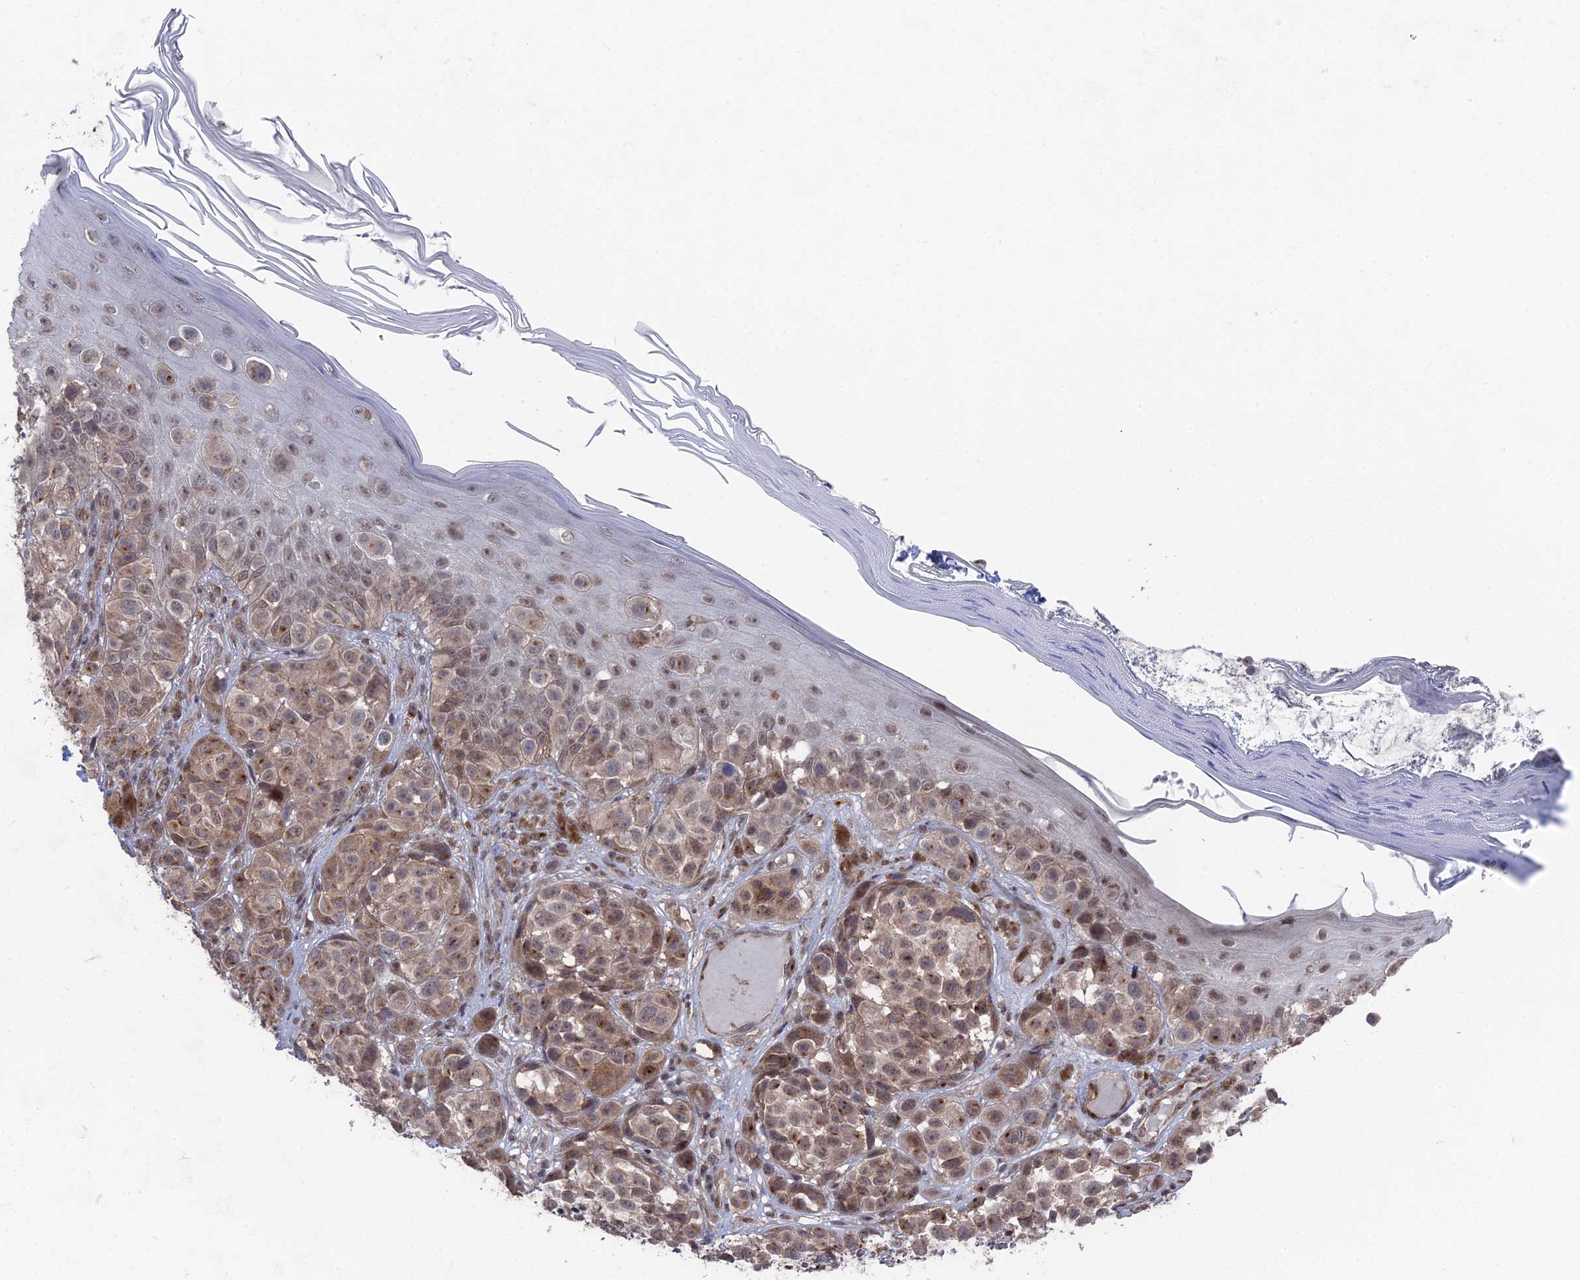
{"staining": {"intensity": "weak", "quantity": ">75%", "location": "cytoplasmic/membranous,nuclear"}, "tissue": "melanoma", "cell_type": "Tumor cells", "image_type": "cancer", "snomed": [{"axis": "morphology", "description": "Malignant melanoma, NOS"}, {"axis": "topography", "description": "Skin"}], "caption": "Immunohistochemistry micrograph of neoplastic tissue: human malignant melanoma stained using immunohistochemistry (IHC) demonstrates low levels of weak protein expression localized specifically in the cytoplasmic/membranous and nuclear of tumor cells, appearing as a cytoplasmic/membranous and nuclear brown color.", "gene": "FHIP2A", "patient": {"sex": "male", "age": 38}}